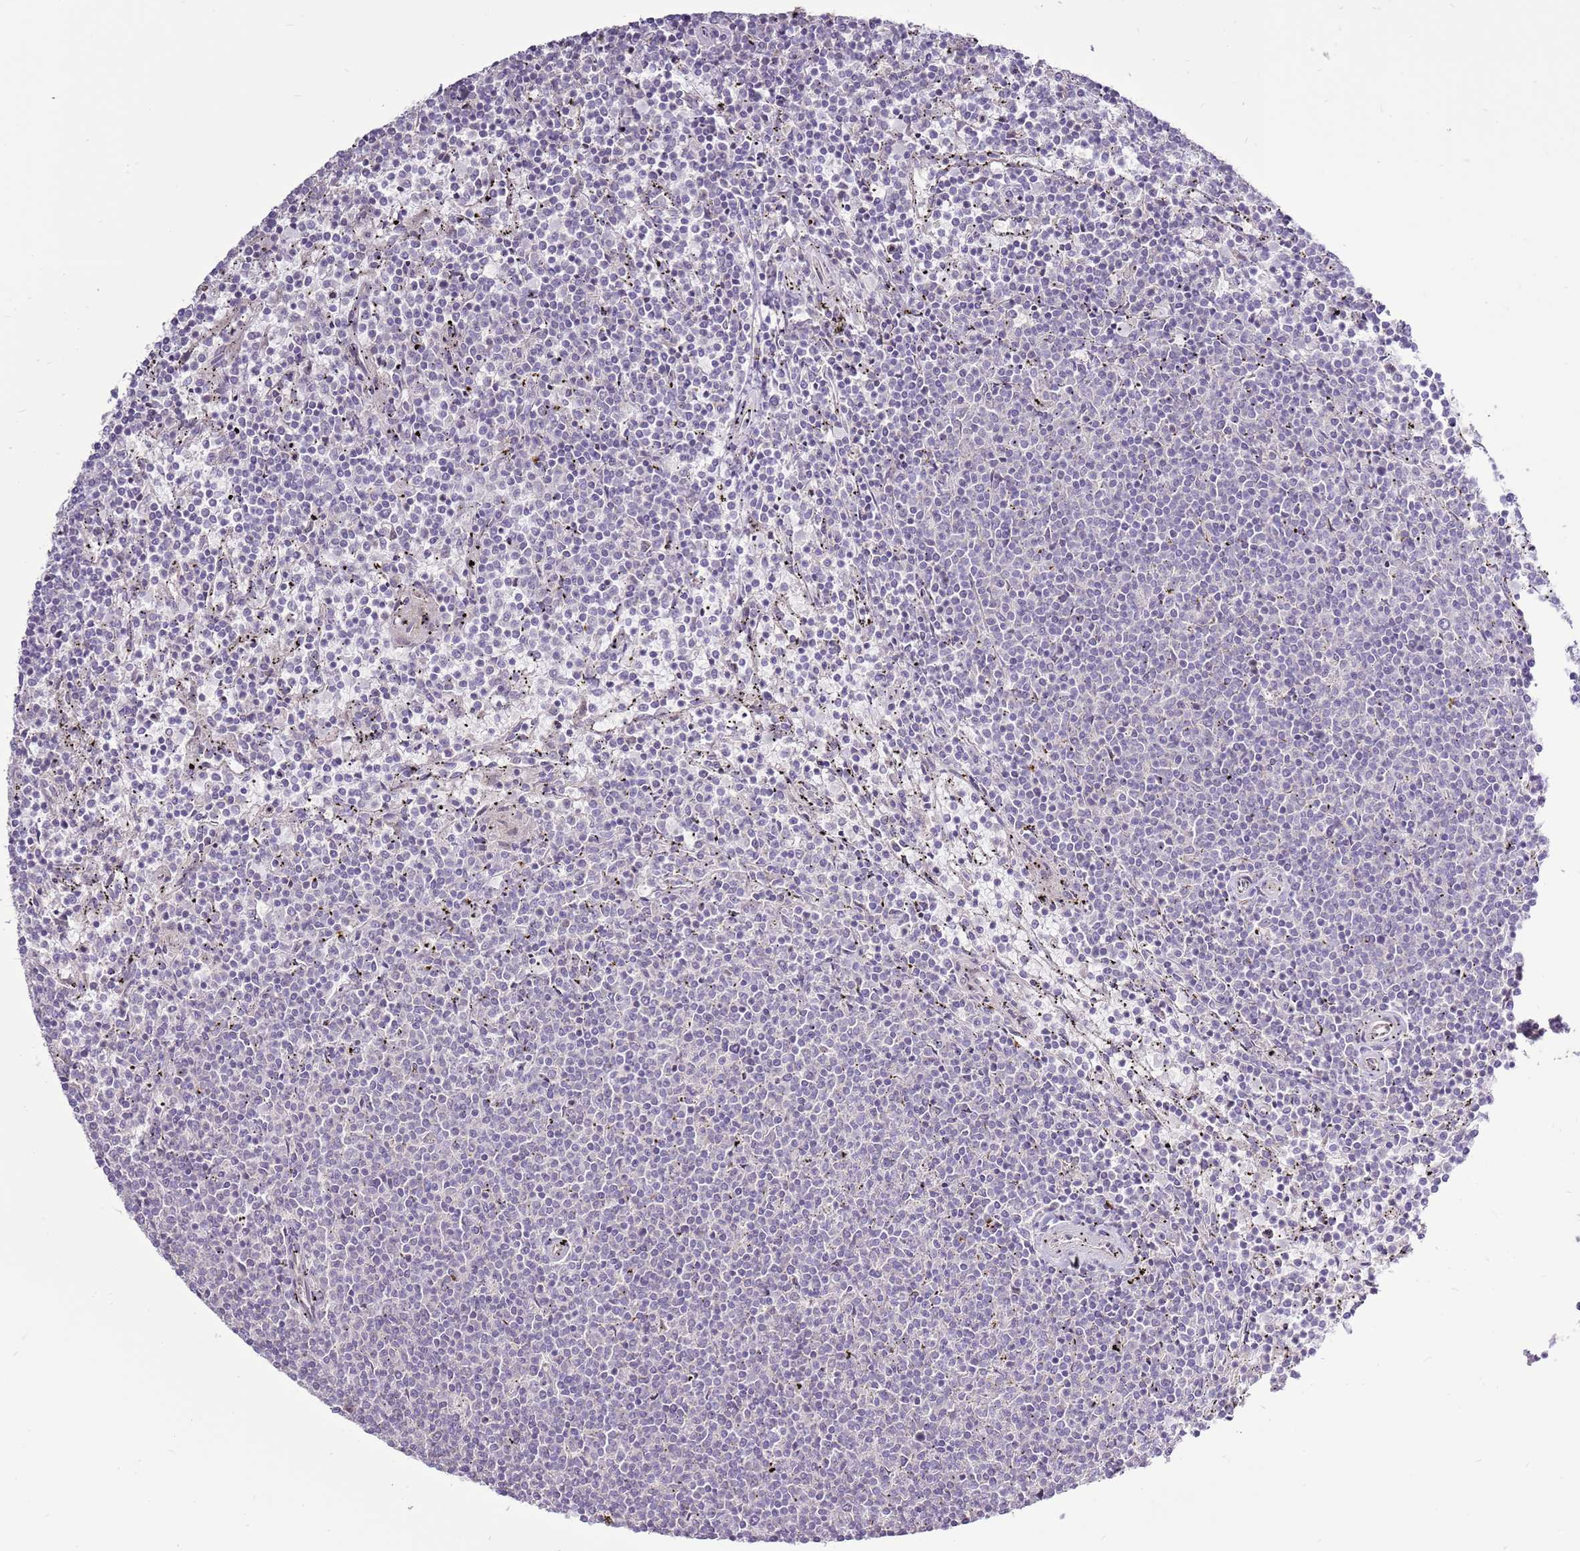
{"staining": {"intensity": "negative", "quantity": "none", "location": "none"}, "tissue": "lymphoma", "cell_type": "Tumor cells", "image_type": "cancer", "snomed": [{"axis": "morphology", "description": "Malignant lymphoma, non-Hodgkin's type, Low grade"}, {"axis": "topography", "description": "Spleen"}], "caption": "Malignant lymphoma, non-Hodgkin's type (low-grade) was stained to show a protein in brown. There is no significant positivity in tumor cells.", "gene": "UGGT2", "patient": {"sex": "female", "age": 50}}